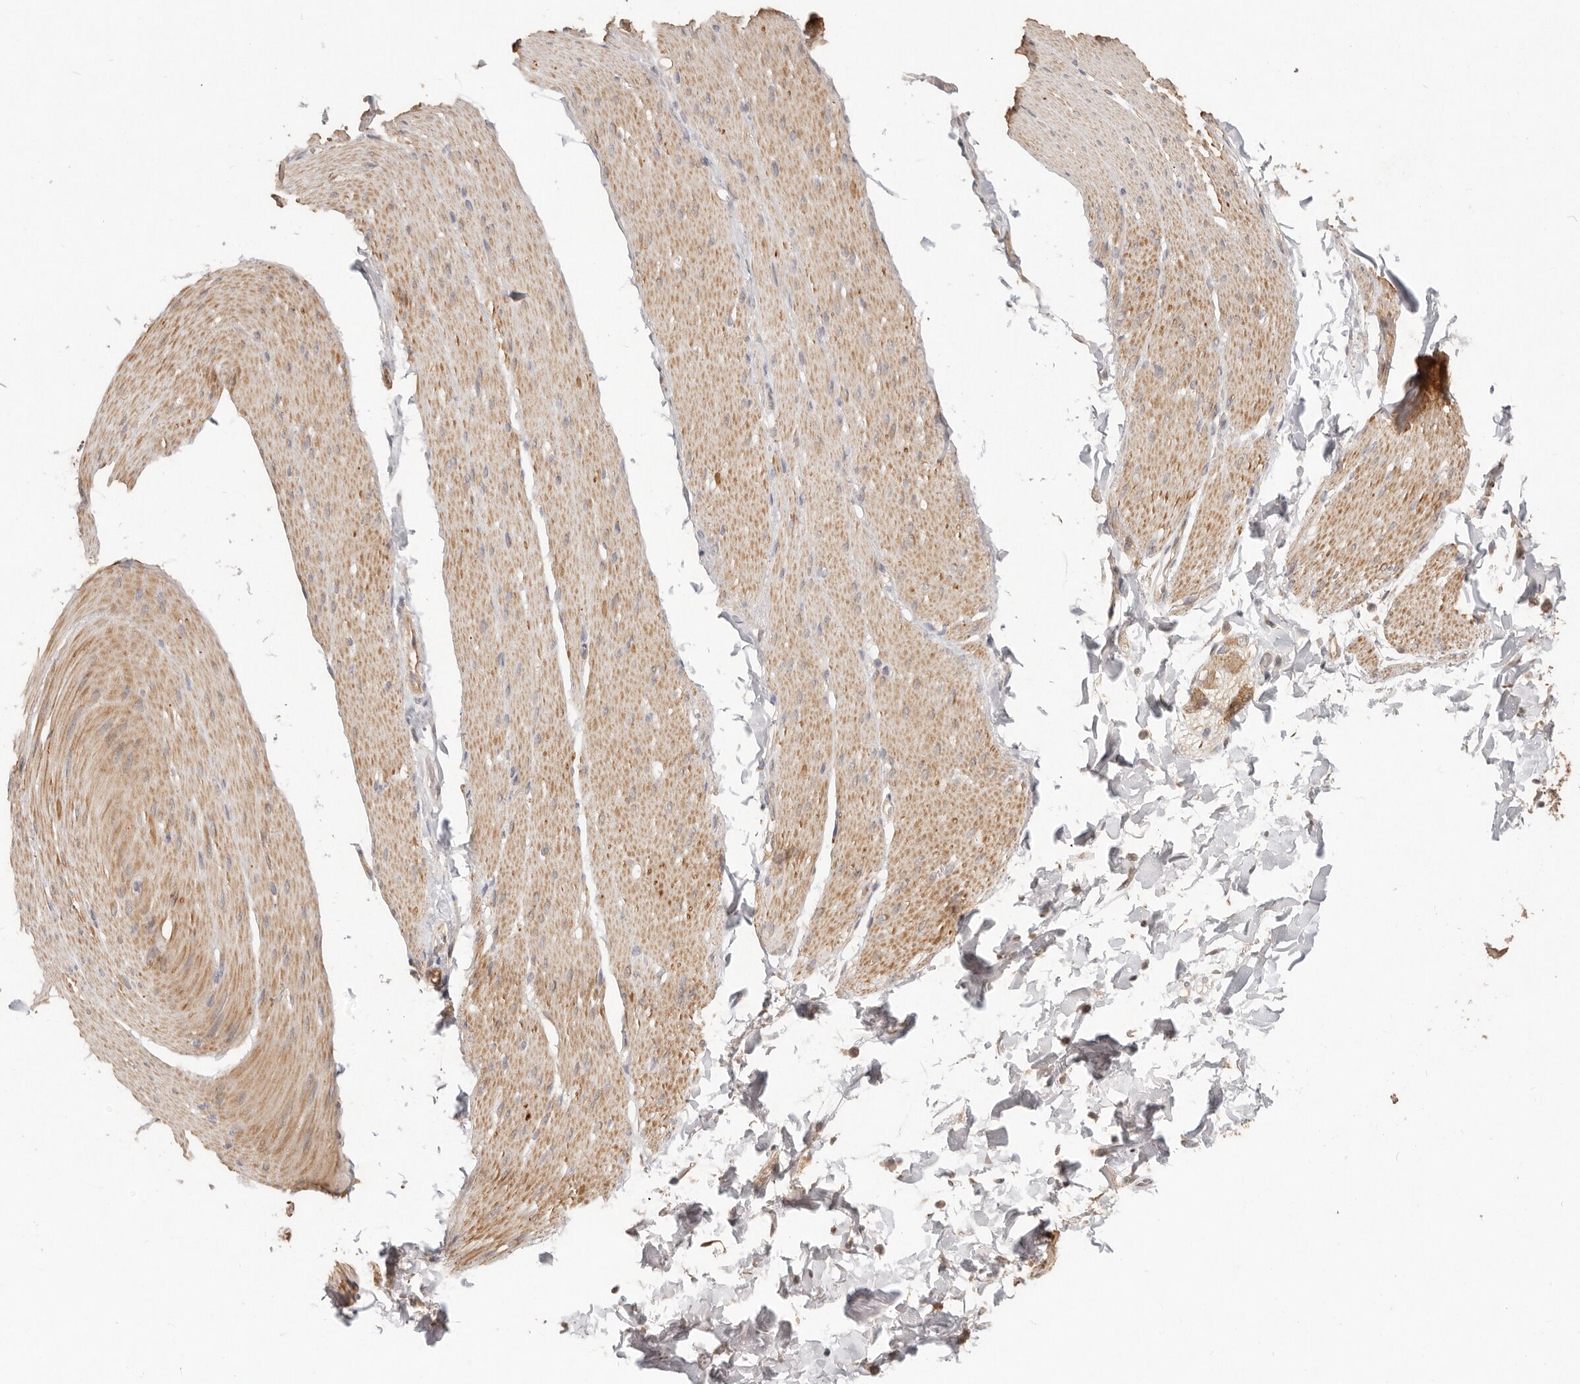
{"staining": {"intensity": "moderate", "quantity": "25%-75%", "location": "cytoplasmic/membranous"}, "tissue": "smooth muscle", "cell_type": "Smooth muscle cells", "image_type": "normal", "snomed": [{"axis": "morphology", "description": "Normal tissue, NOS"}, {"axis": "topography", "description": "Smooth muscle"}, {"axis": "topography", "description": "Small intestine"}], "caption": "Moderate cytoplasmic/membranous expression for a protein is seen in about 25%-75% of smooth muscle cells of normal smooth muscle using immunohistochemistry (IHC).", "gene": "MTFR2", "patient": {"sex": "female", "age": 84}}